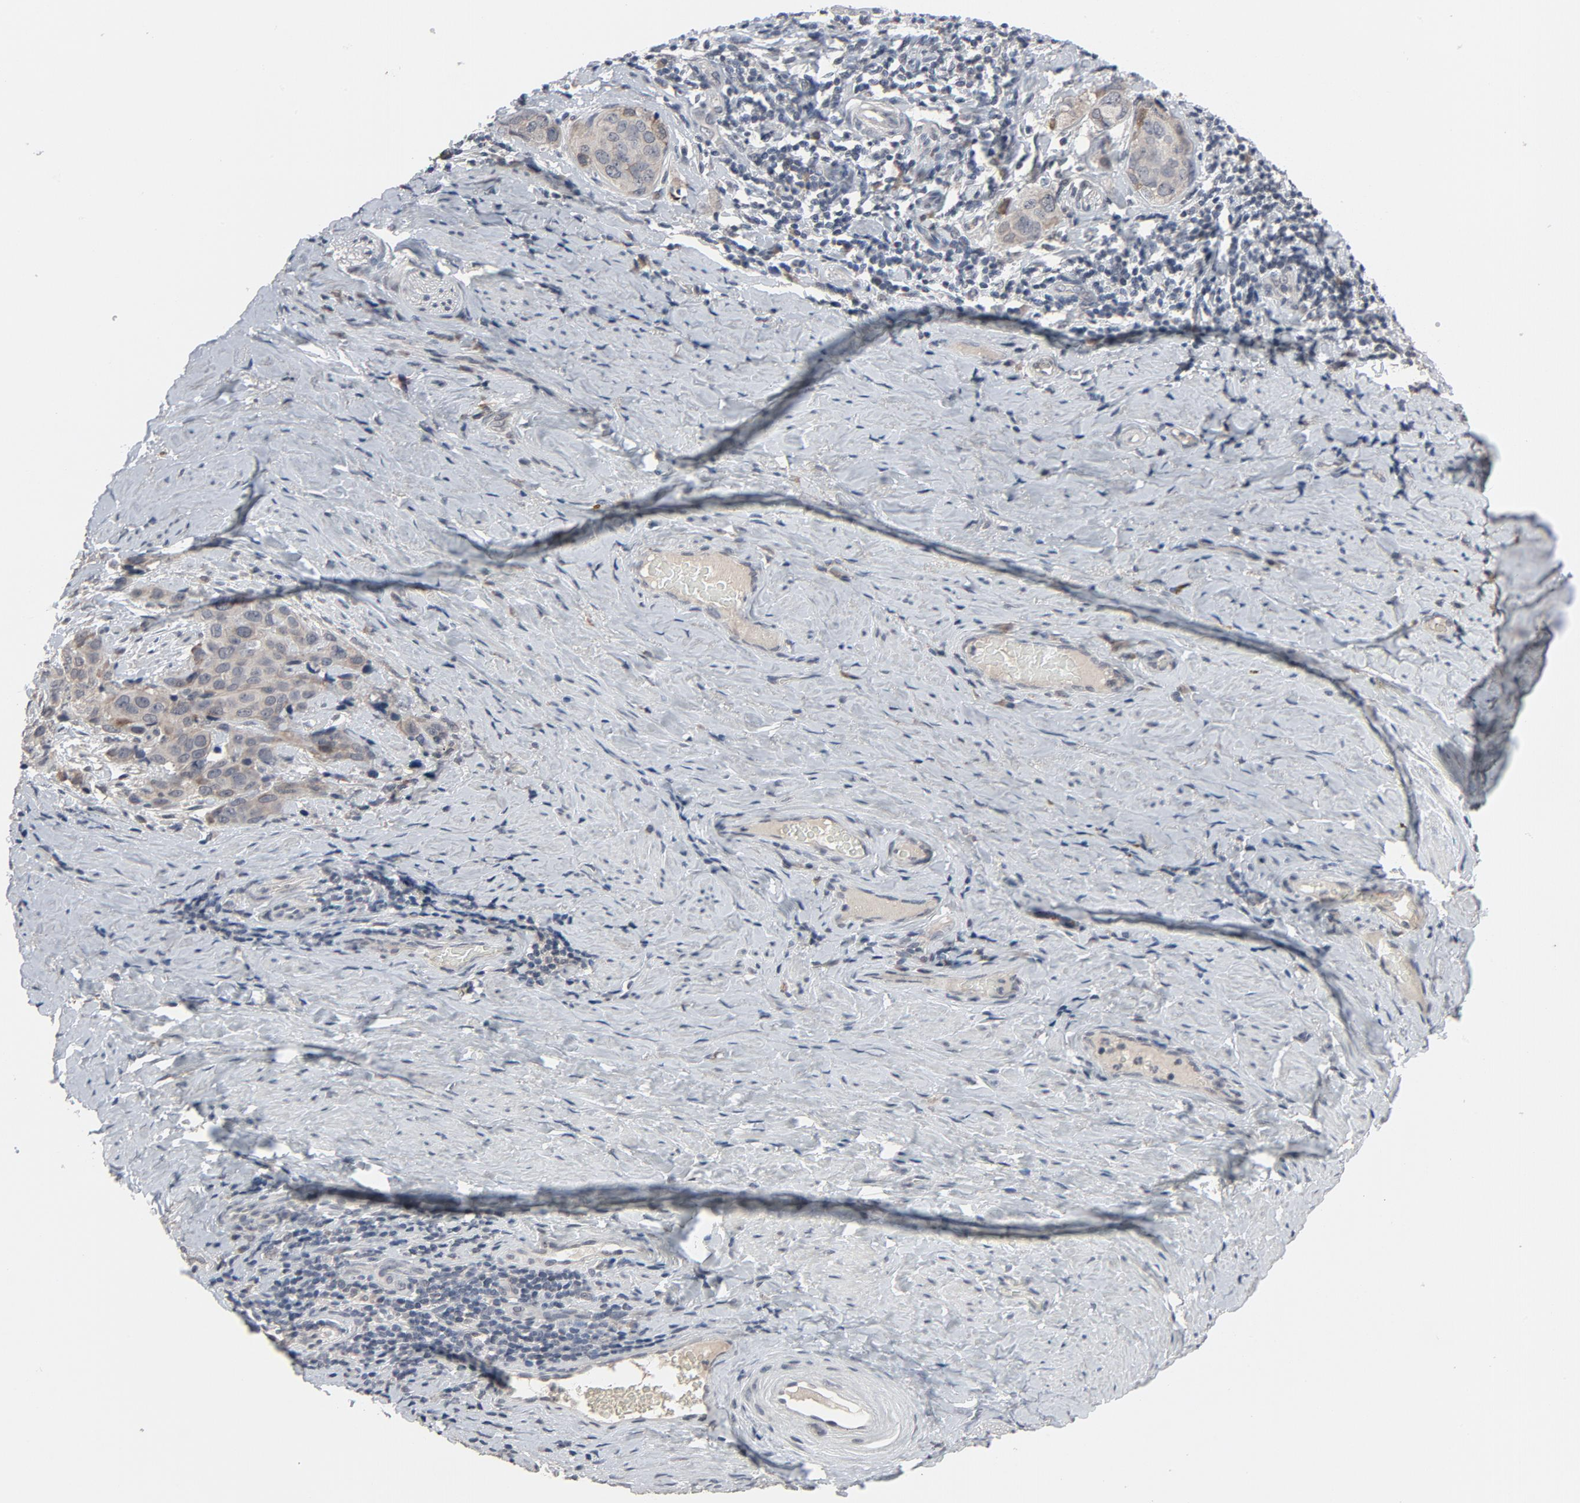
{"staining": {"intensity": "weak", "quantity": ">75%", "location": "cytoplasmic/membranous"}, "tissue": "cervical cancer", "cell_type": "Tumor cells", "image_type": "cancer", "snomed": [{"axis": "morphology", "description": "Squamous cell carcinoma, NOS"}, {"axis": "topography", "description": "Cervix"}], "caption": "Cervical cancer (squamous cell carcinoma) stained with a protein marker exhibits weak staining in tumor cells.", "gene": "MT3", "patient": {"sex": "female", "age": 54}}